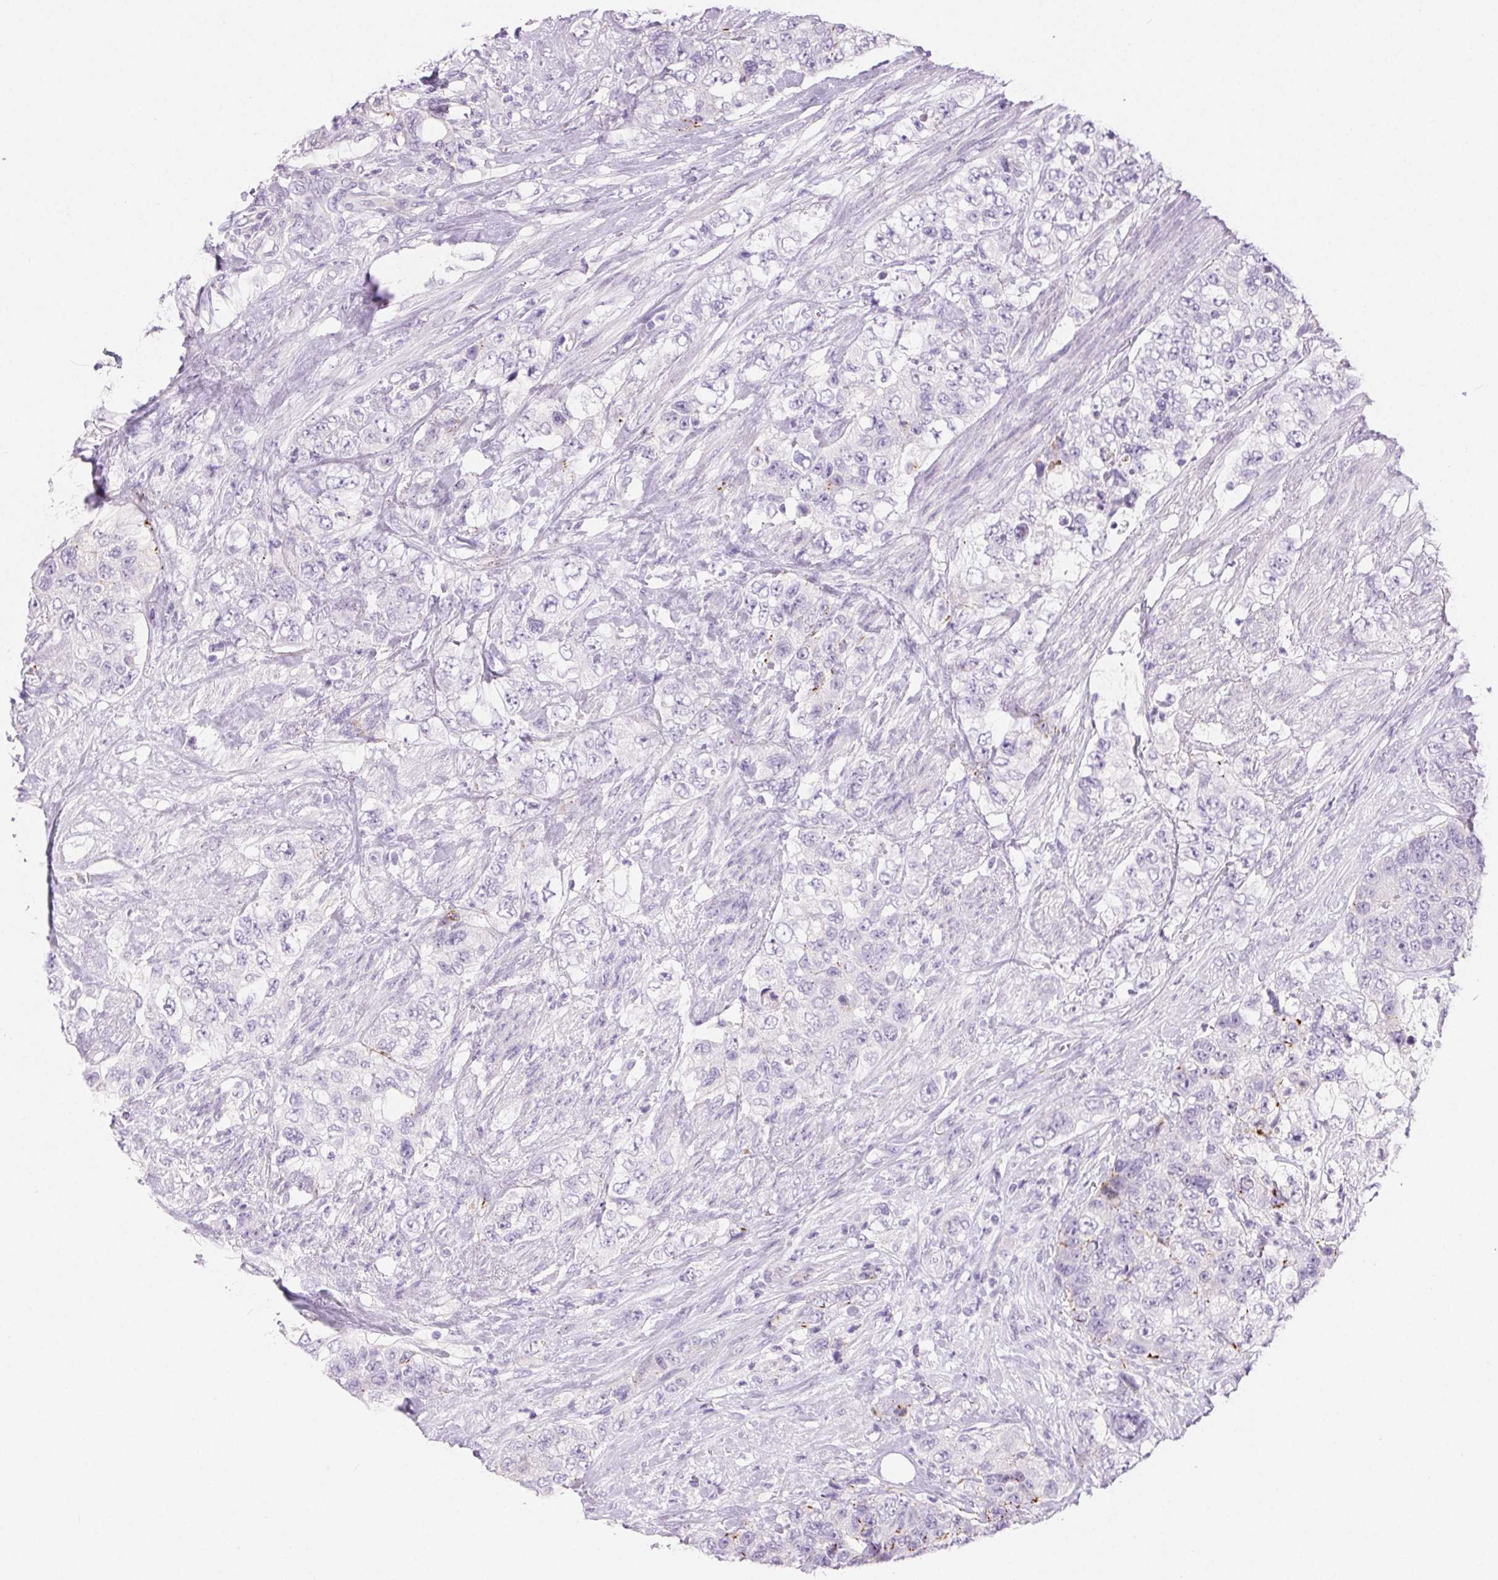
{"staining": {"intensity": "negative", "quantity": "none", "location": "none"}, "tissue": "urothelial cancer", "cell_type": "Tumor cells", "image_type": "cancer", "snomed": [{"axis": "morphology", "description": "Urothelial carcinoma, High grade"}, {"axis": "topography", "description": "Urinary bladder"}], "caption": "High power microscopy photomicrograph of an immunohistochemistry (IHC) photomicrograph of urothelial carcinoma (high-grade), revealing no significant expression in tumor cells.", "gene": "CLDN16", "patient": {"sex": "female", "age": 78}}